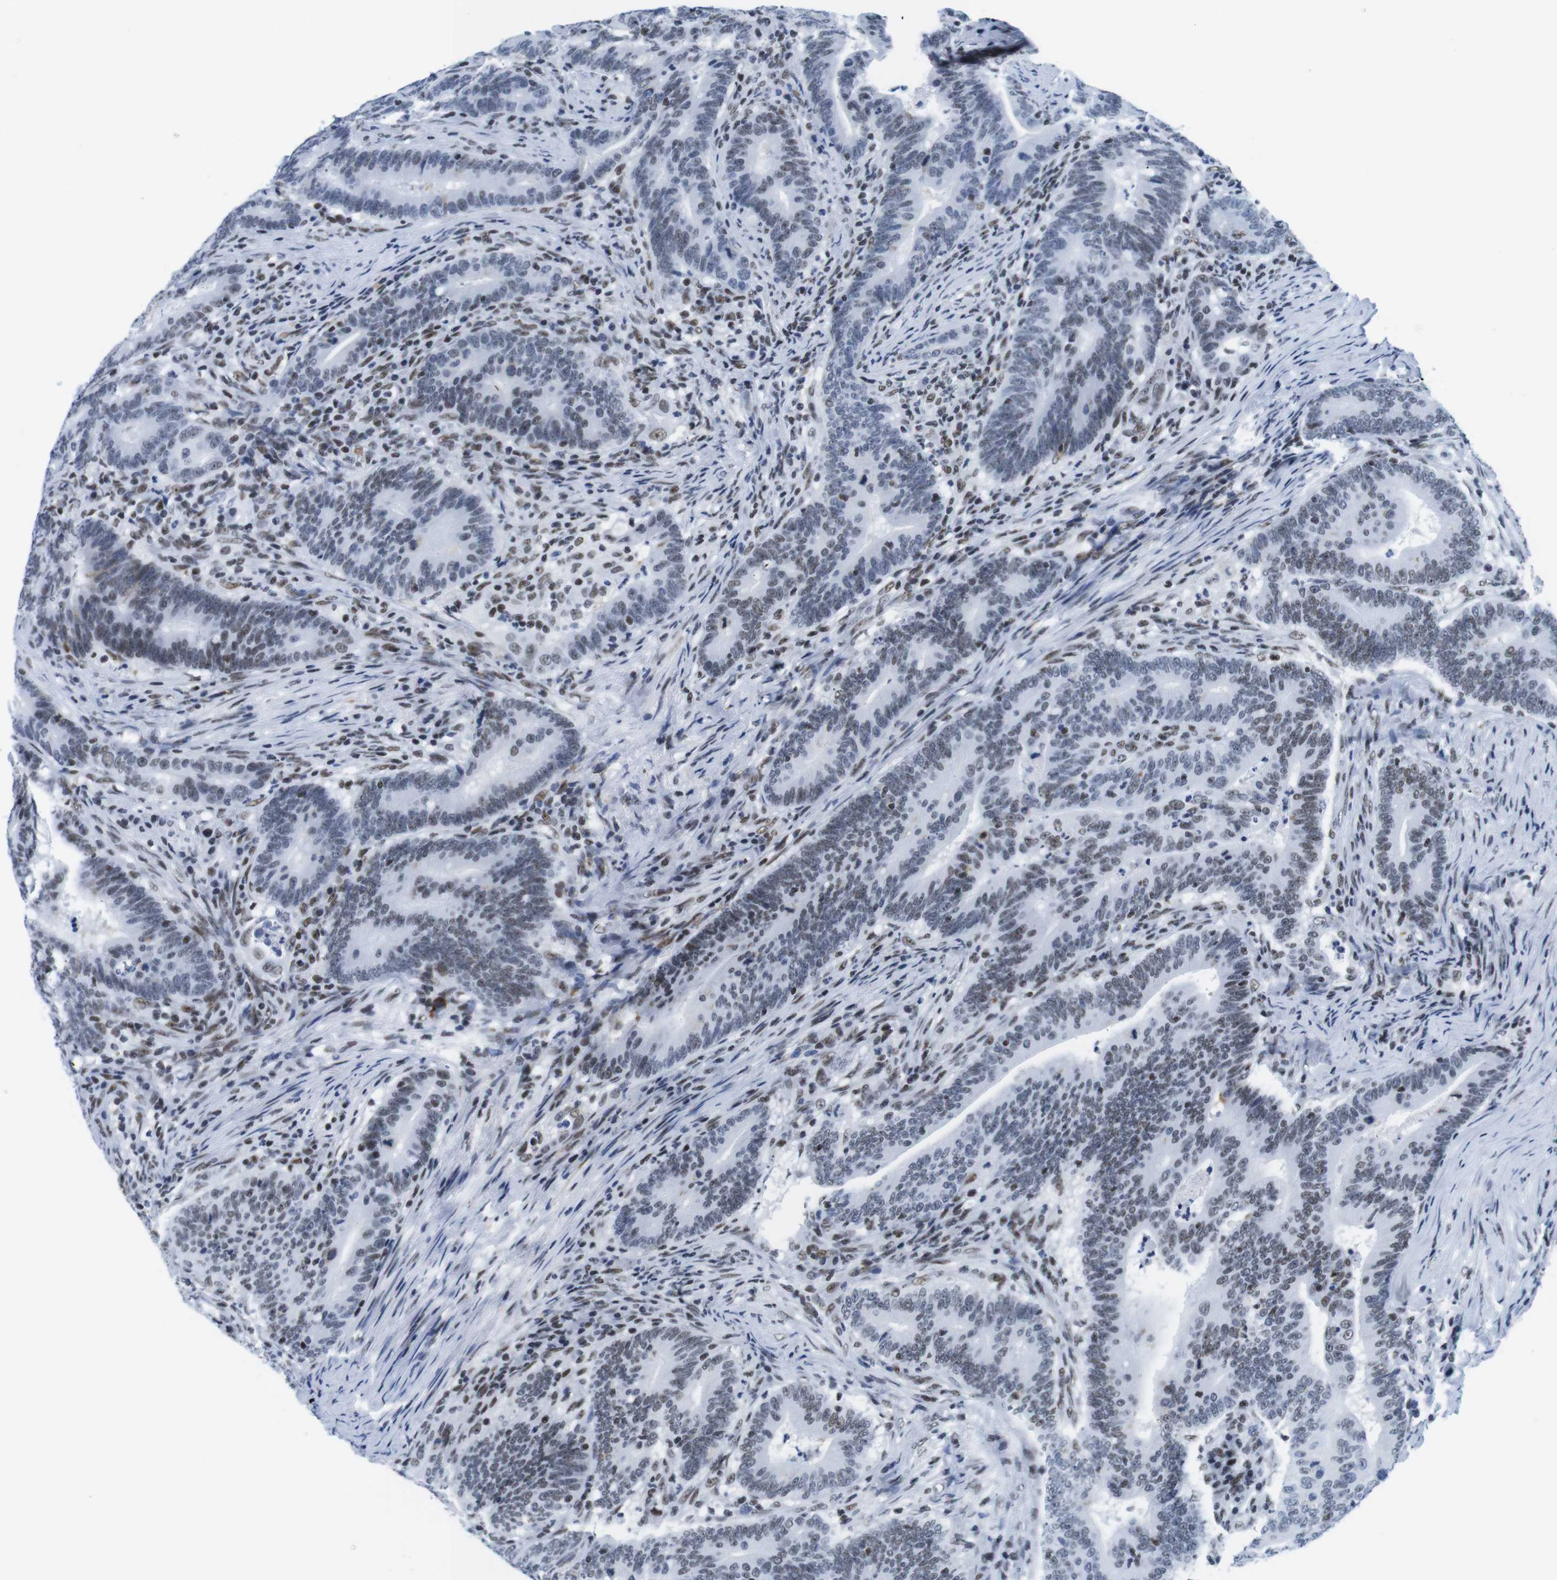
{"staining": {"intensity": "weak", "quantity": "25%-75%", "location": "nuclear"}, "tissue": "colorectal cancer", "cell_type": "Tumor cells", "image_type": "cancer", "snomed": [{"axis": "morphology", "description": "Normal tissue, NOS"}, {"axis": "morphology", "description": "Adenocarcinoma, NOS"}, {"axis": "topography", "description": "Colon"}], "caption": "IHC staining of colorectal cancer, which displays low levels of weak nuclear staining in approximately 25%-75% of tumor cells indicating weak nuclear protein staining. The staining was performed using DAB (brown) for protein detection and nuclei were counterstained in hematoxylin (blue).", "gene": "IFI16", "patient": {"sex": "female", "age": 66}}